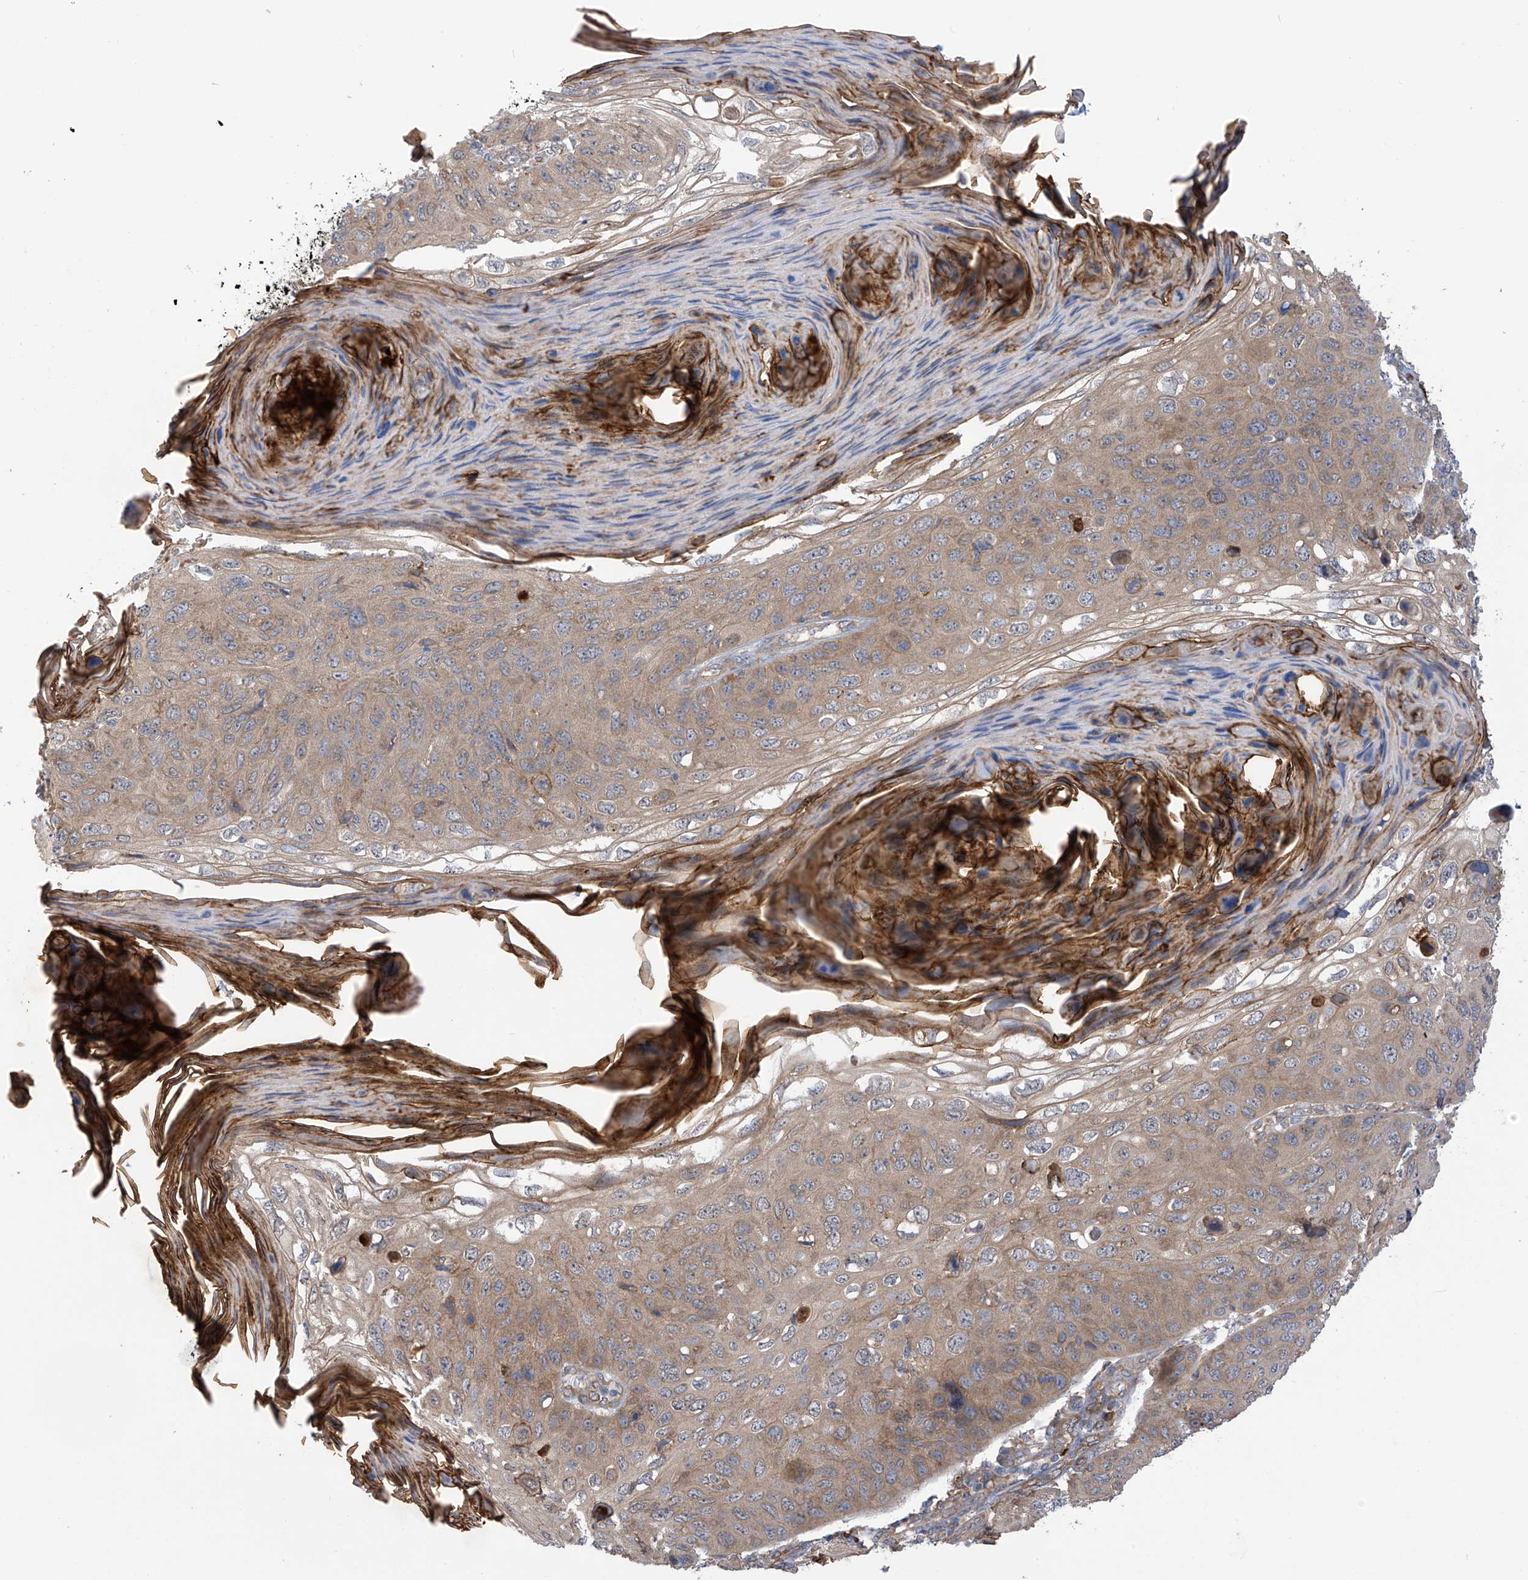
{"staining": {"intensity": "weak", "quantity": ">75%", "location": "cytoplasmic/membranous"}, "tissue": "skin cancer", "cell_type": "Tumor cells", "image_type": "cancer", "snomed": [{"axis": "morphology", "description": "Squamous cell carcinoma, NOS"}, {"axis": "topography", "description": "Skin"}], "caption": "Squamous cell carcinoma (skin) tissue reveals weak cytoplasmic/membranous positivity in approximately >75% of tumor cells, visualized by immunohistochemistry.", "gene": "KIAA1522", "patient": {"sex": "female", "age": 90}}